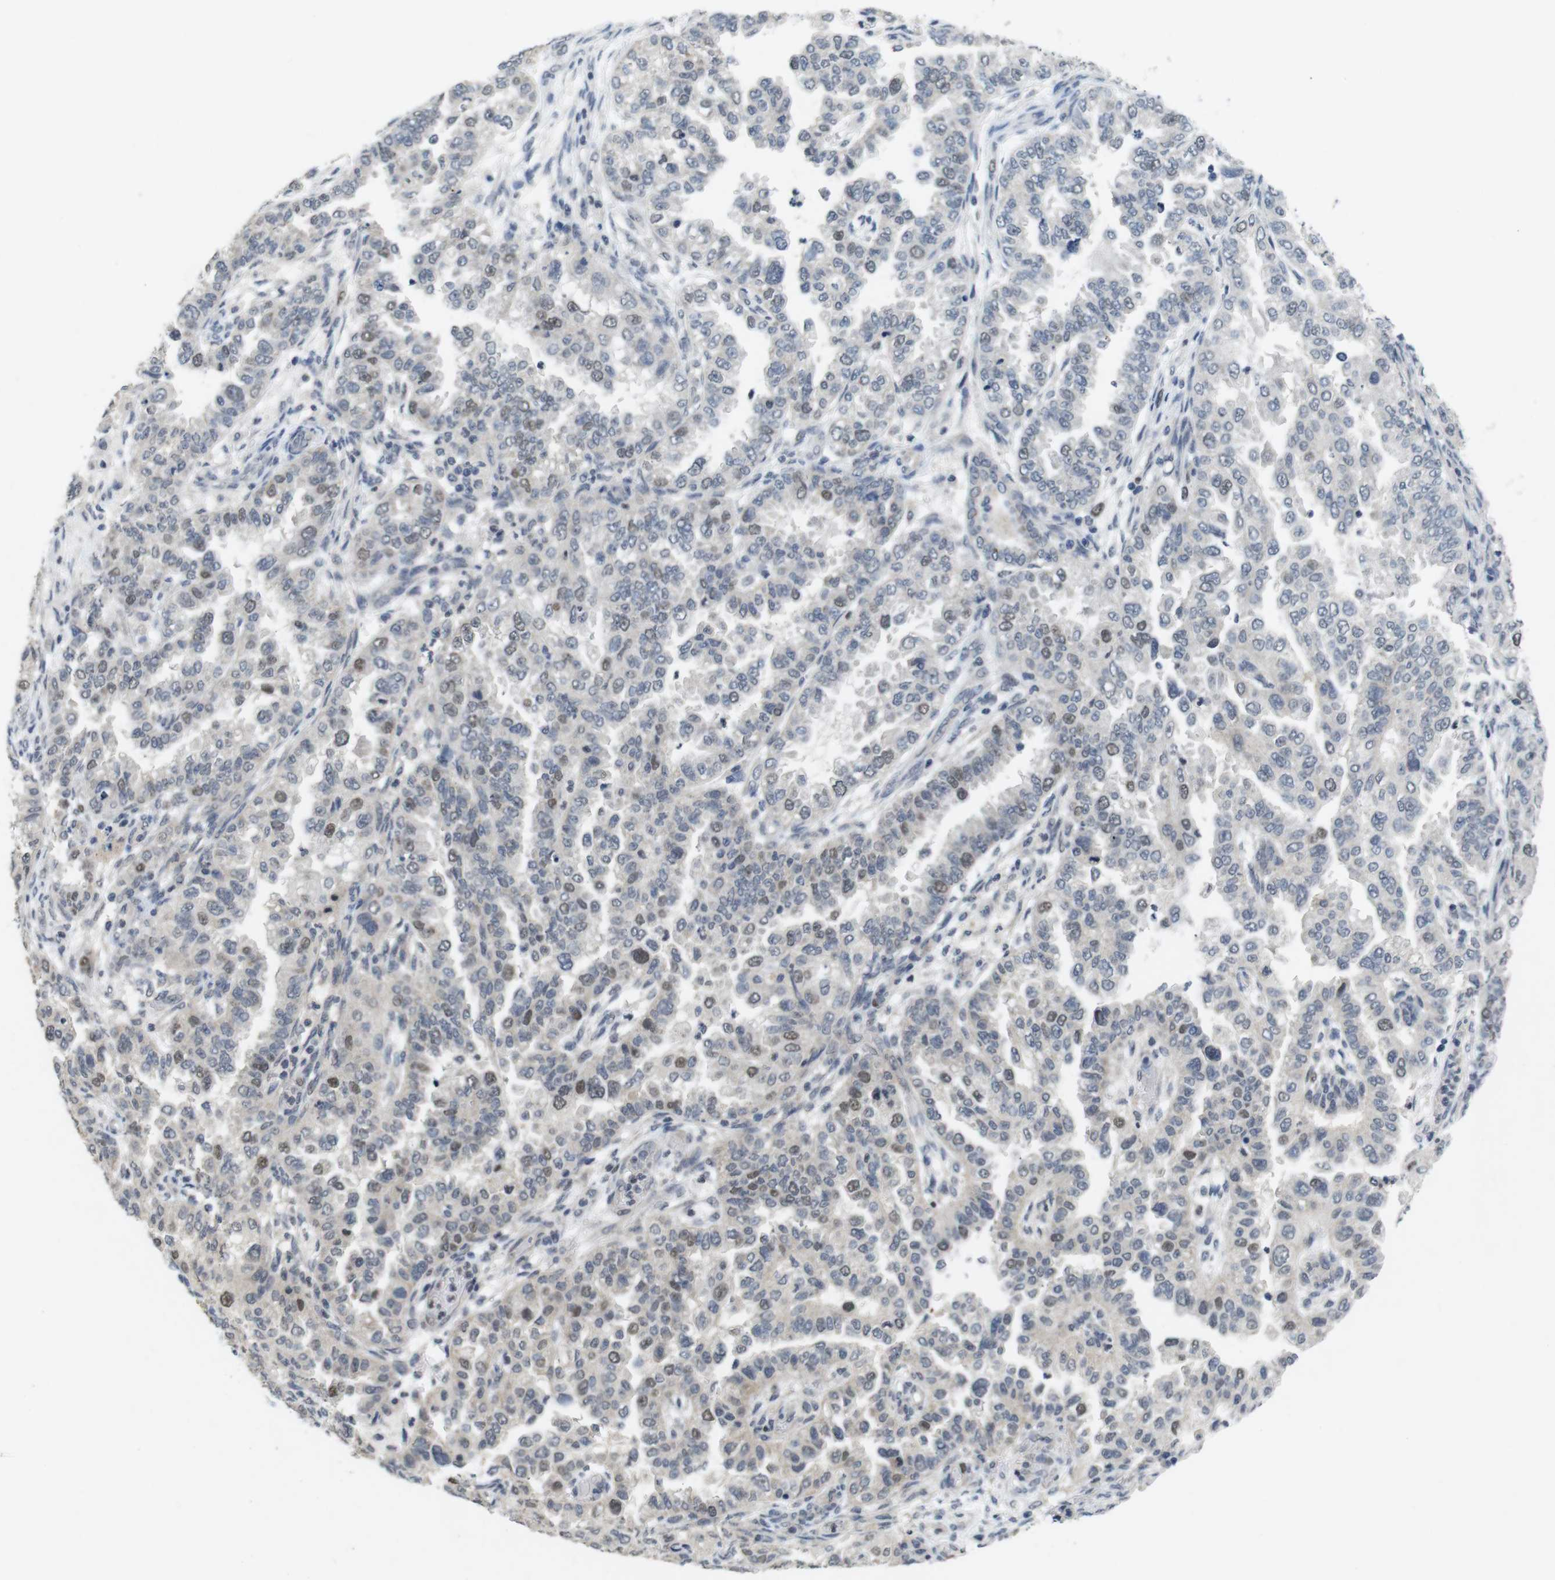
{"staining": {"intensity": "moderate", "quantity": "<25%", "location": "nuclear"}, "tissue": "endometrial cancer", "cell_type": "Tumor cells", "image_type": "cancer", "snomed": [{"axis": "morphology", "description": "Adenocarcinoma, NOS"}, {"axis": "topography", "description": "Endometrium"}], "caption": "Immunohistochemistry (IHC) of human adenocarcinoma (endometrial) shows low levels of moderate nuclear positivity in about <25% of tumor cells. (DAB (3,3'-diaminobenzidine) IHC with brightfield microscopy, high magnification).", "gene": "SKP2", "patient": {"sex": "female", "age": 85}}